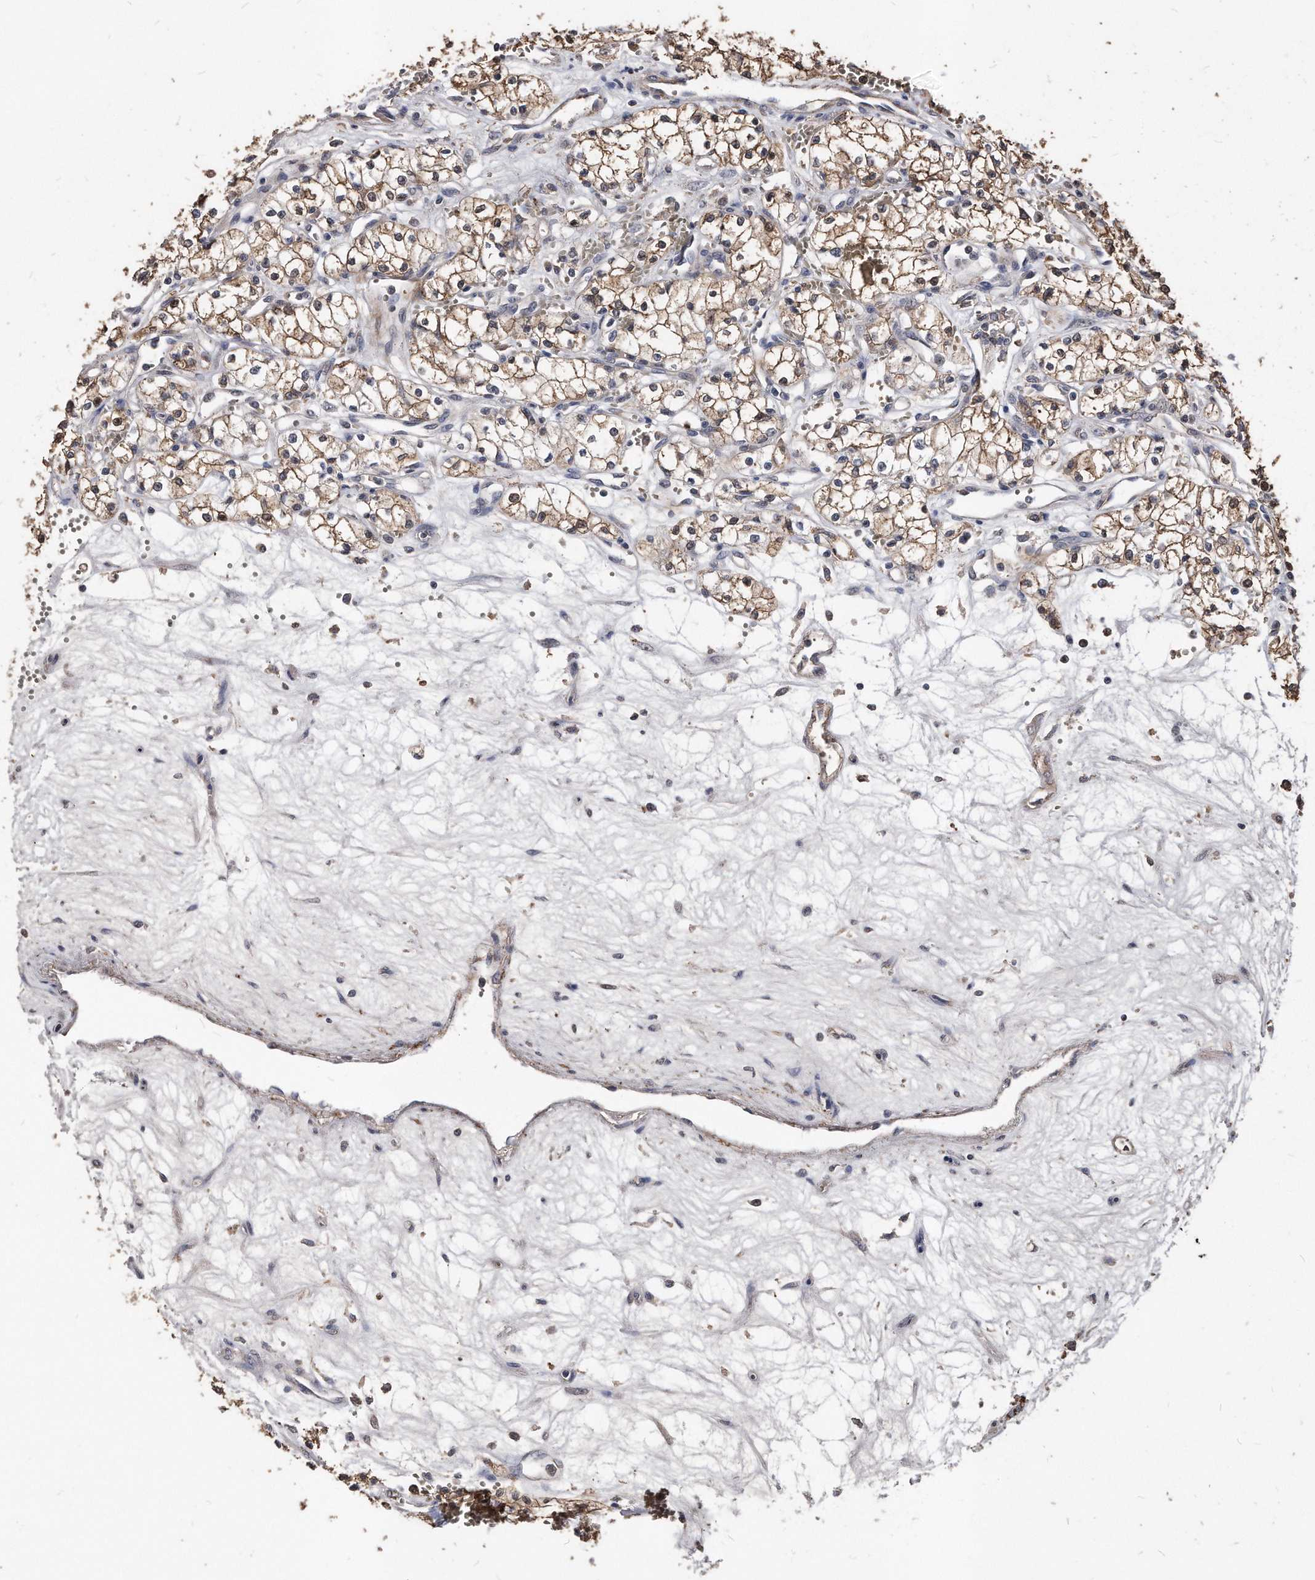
{"staining": {"intensity": "moderate", "quantity": "25%-75%", "location": "cytoplasmic/membranous"}, "tissue": "renal cancer", "cell_type": "Tumor cells", "image_type": "cancer", "snomed": [{"axis": "morphology", "description": "Adenocarcinoma, NOS"}, {"axis": "topography", "description": "Kidney"}], "caption": "The photomicrograph exhibits immunohistochemical staining of renal cancer. There is moderate cytoplasmic/membranous expression is present in approximately 25%-75% of tumor cells. (DAB IHC with brightfield microscopy, high magnification).", "gene": "IL20RA", "patient": {"sex": "male", "age": 59}}